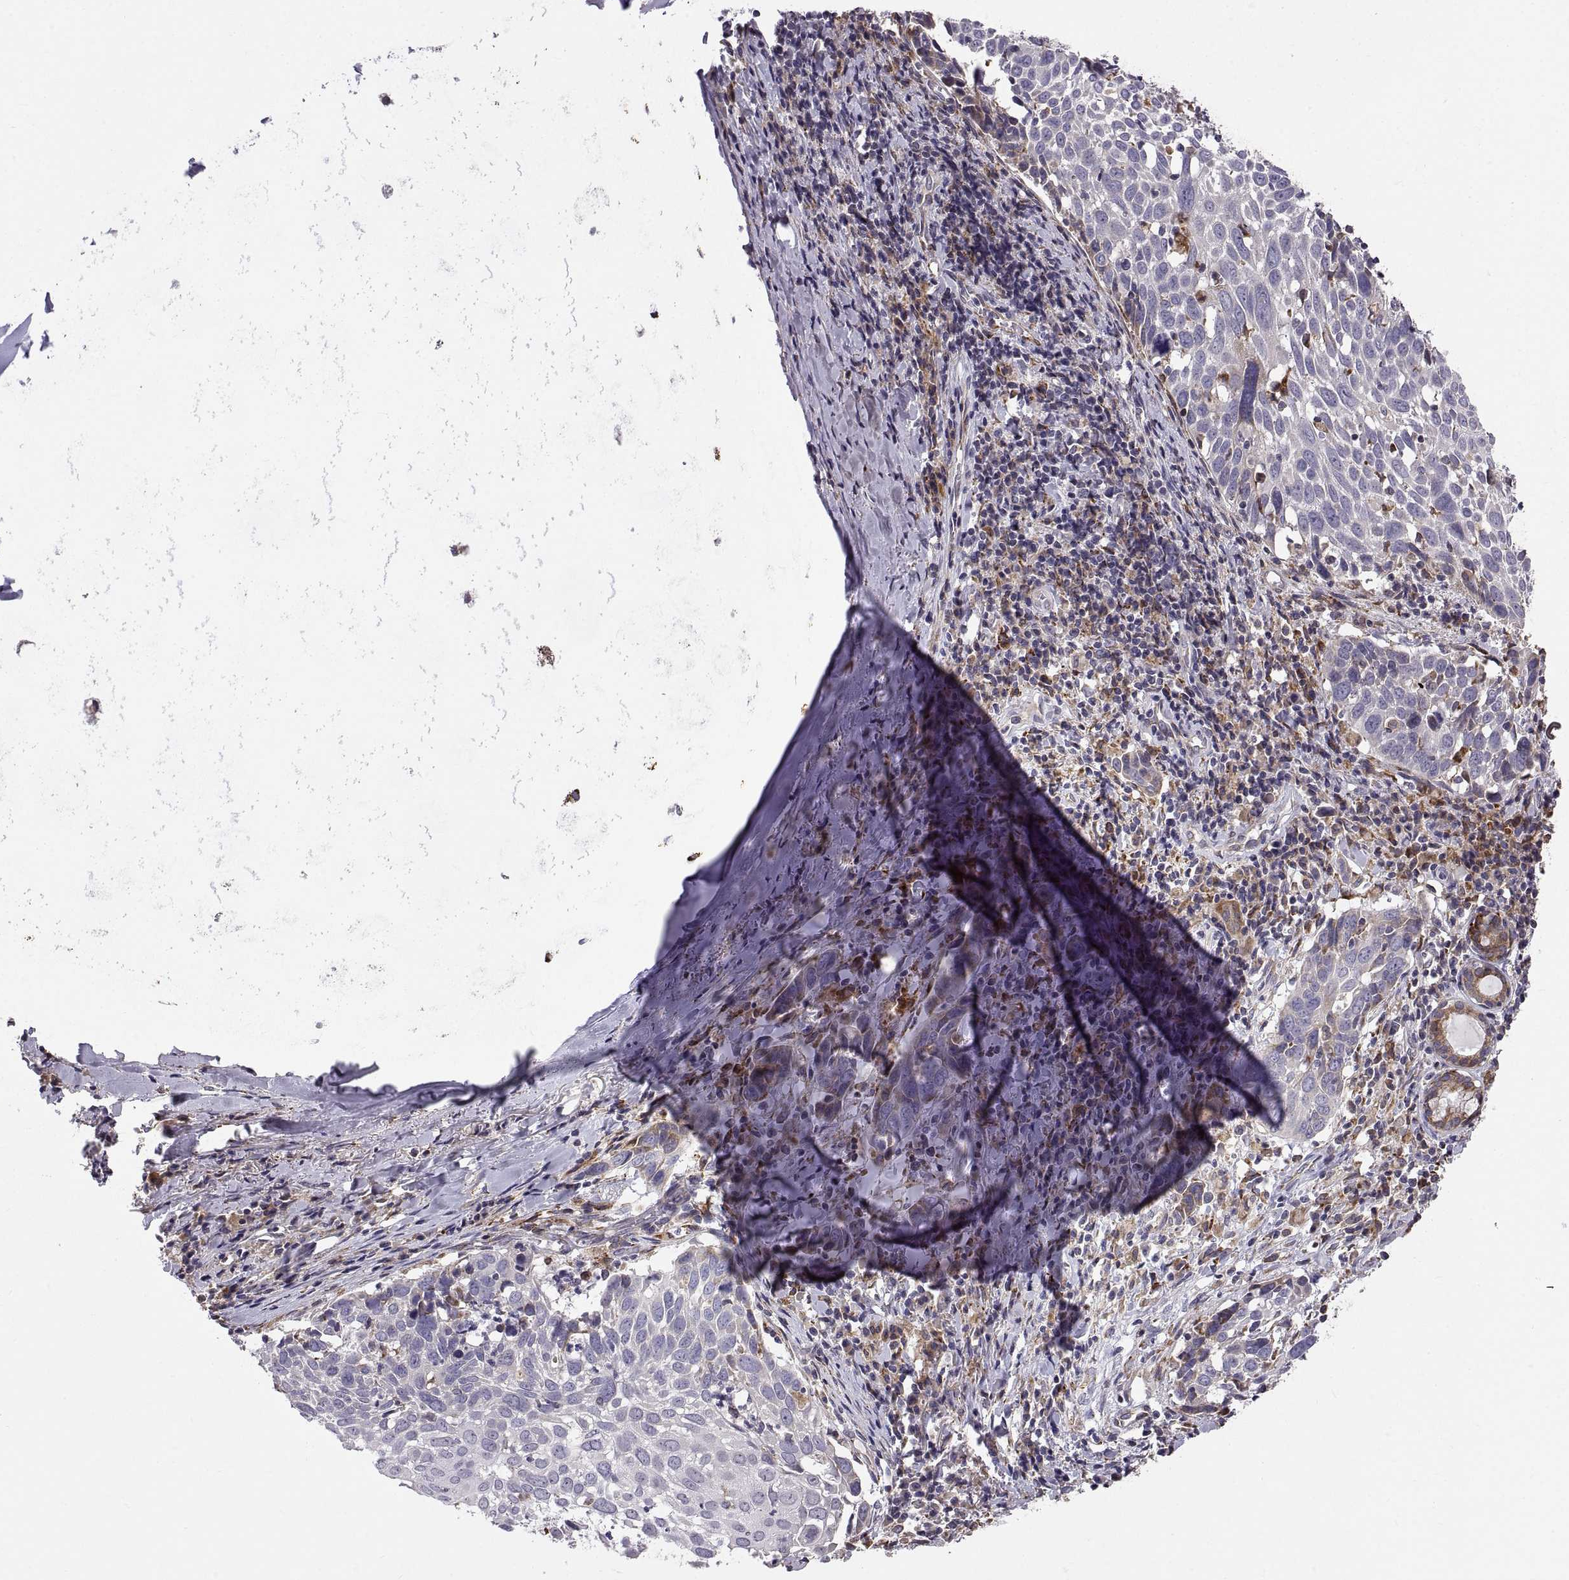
{"staining": {"intensity": "negative", "quantity": "none", "location": "none"}, "tissue": "lung cancer", "cell_type": "Tumor cells", "image_type": "cancer", "snomed": [{"axis": "morphology", "description": "Squamous cell carcinoma, NOS"}, {"axis": "topography", "description": "Lung"}], "caption": "This is an IHC histopathology image of lung cancer (squamous cell carcinoma). There is no expression in tumor cells.", "gene": "PLEKHB2", "patient": {"sex": "male", "age": 57}}